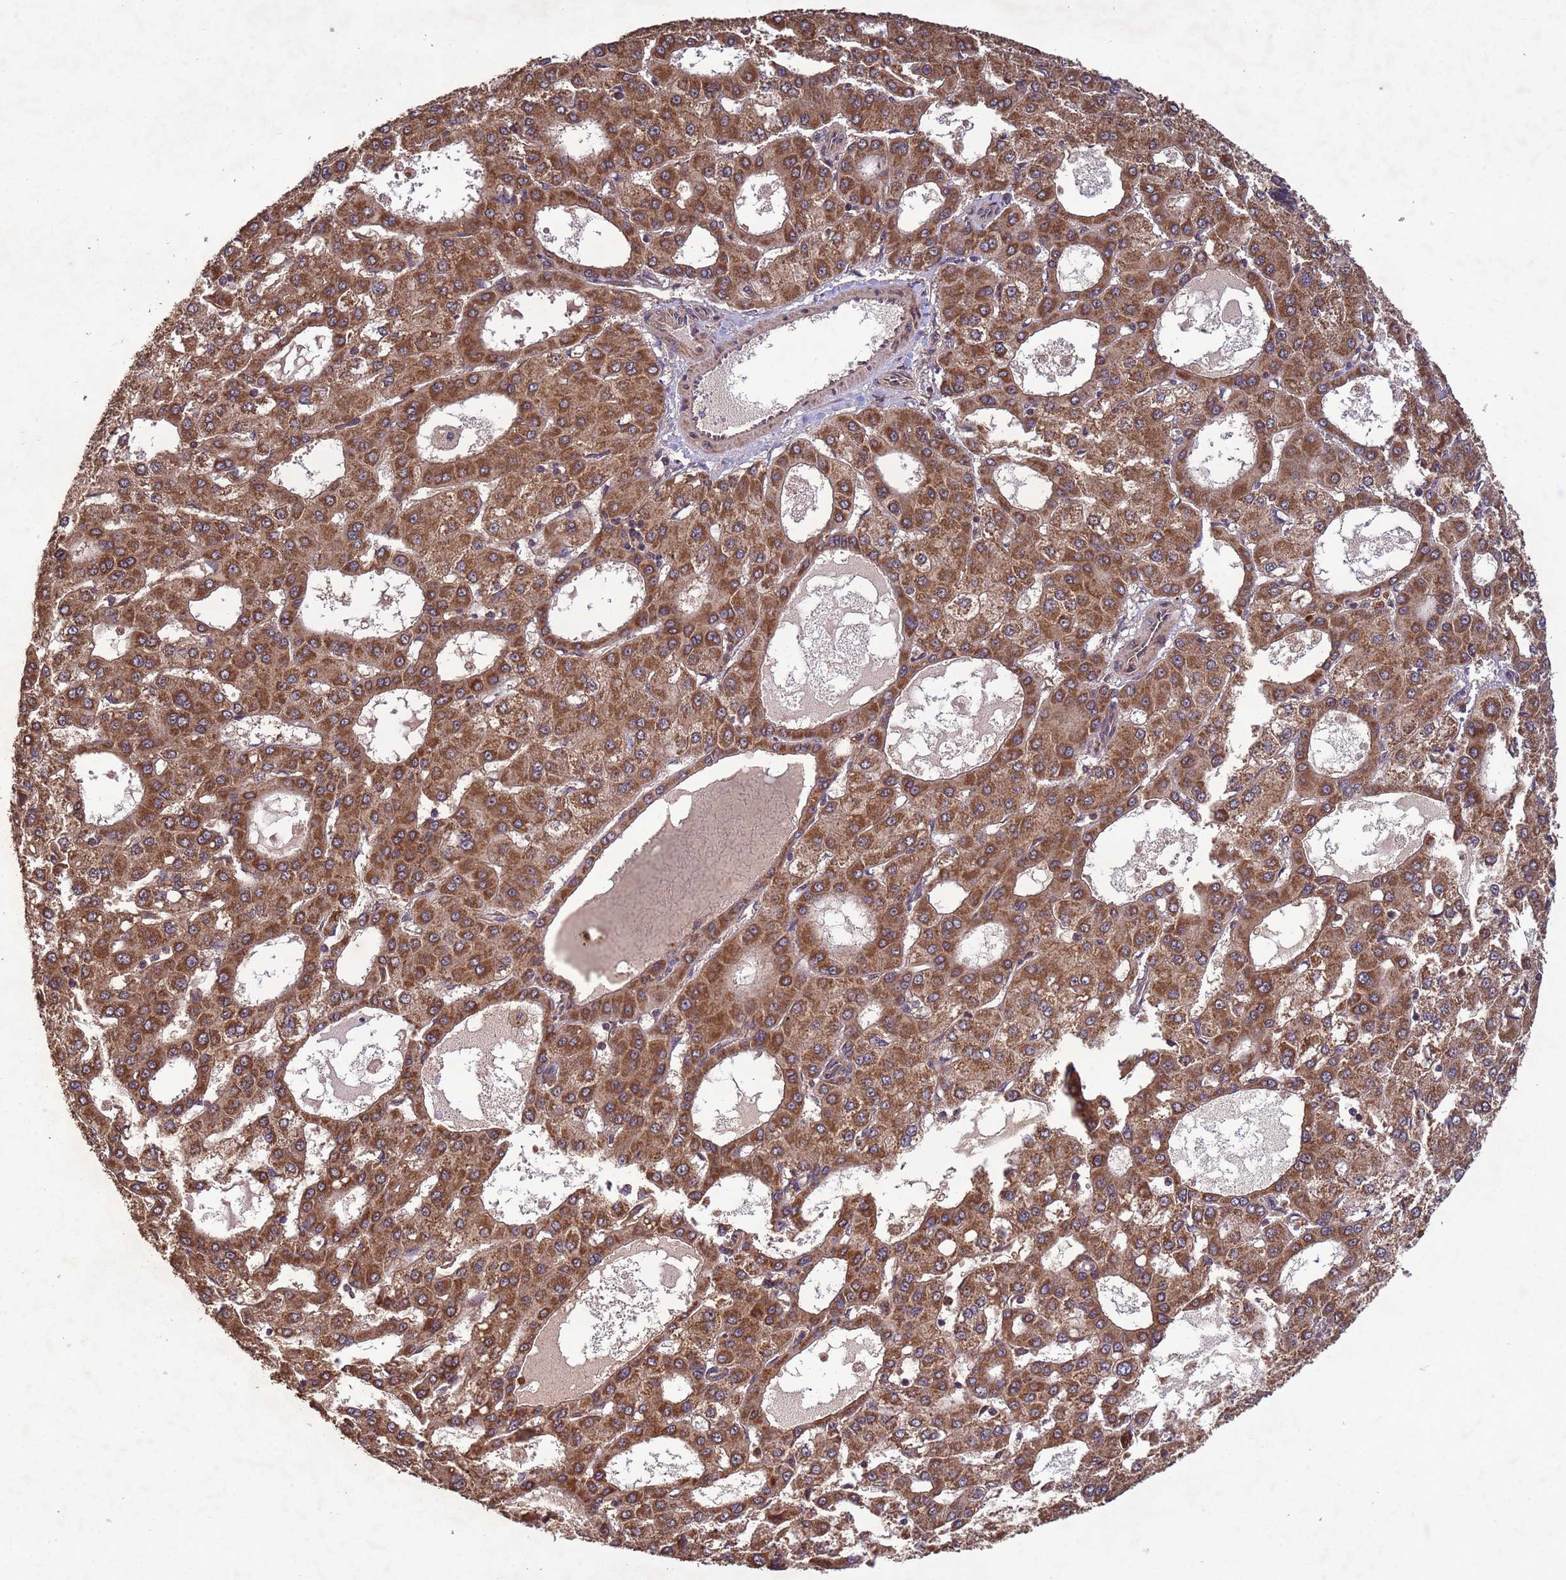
{"staining": {"intensity": "moderate", "quantity": ">75%", "location": "cytoplasmic/membranous"}, "tissue": "liver cancer", "cell_type": "Tumor cells", "image_type": "cancer", "snomed": [{"axis": "morphology", "description": "Carcinoma, Hepatocellular, NOS"}, {"axis": "topography", "description": "Liver"}], "caption": "Hepatocellular carcinoma (liver) stained for a protein (brown) reveals moderate cytoplasmic/membranous positive positivity in about >75% of tumor cells.", "gene": "FASTKD1", "patient": {"sex": "male", "age": 47}}